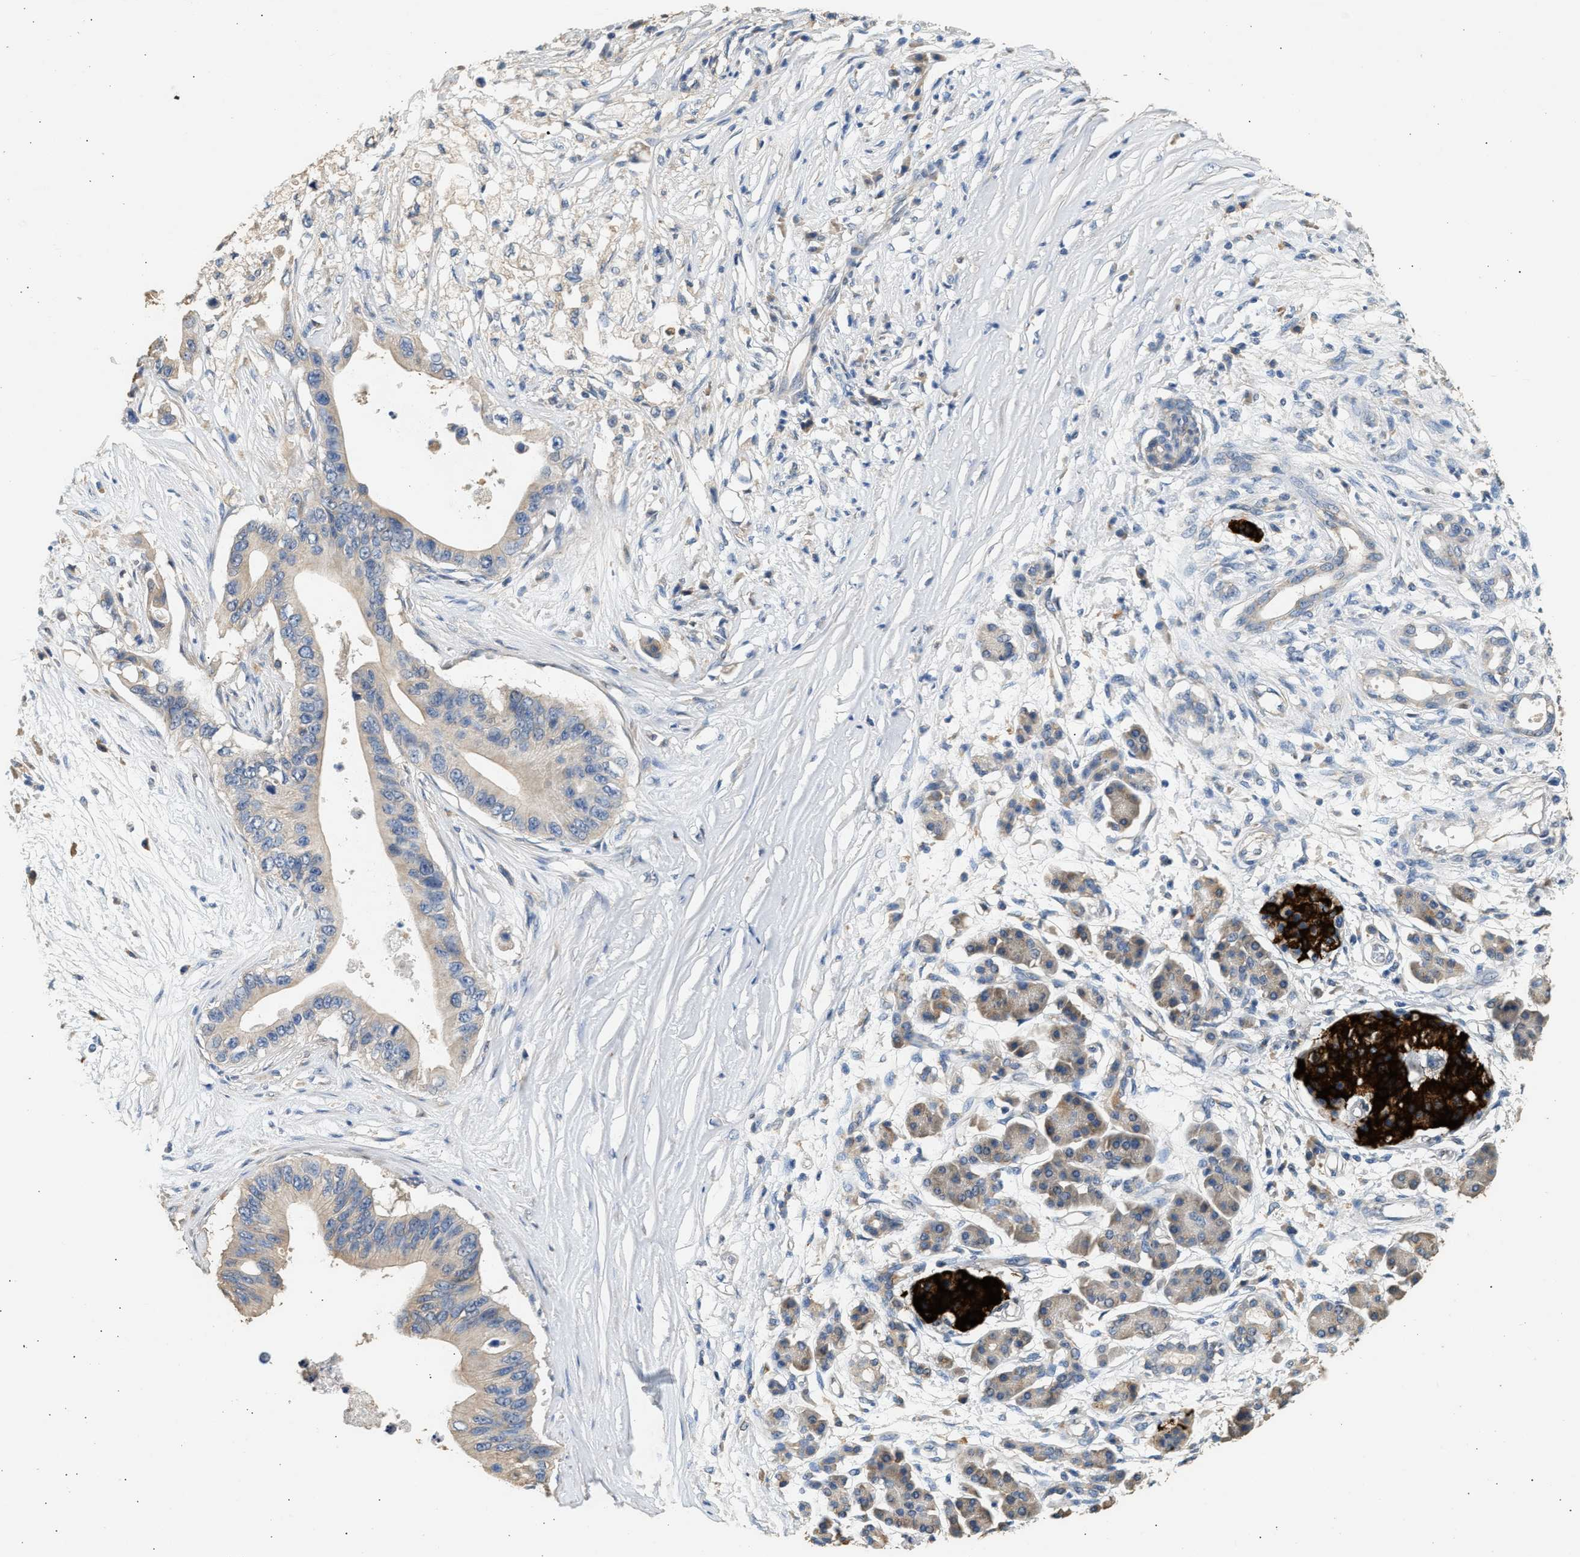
{"staining": {"intensity": "weak", "quantity": "<25%", "location": "cytoplasmic/membranous"}, "tissue": "pancreatic cancer", "cell_type": "Tumor cells", "image_type": "cancer", "snomed": [{"axis": "morphology", "description": "Adenocarcinoma, NOS"}, {"axis": "topography", "description": "Pancreas"}], "caption": "High power microscopy micrograph of an immunohistochemistry (IHC) photomicrograph of adenocarcinoma (pancreatic), revealing no significant positivity in tumor cells.", "gene": "WDR31", "patient": {"sex": "male", "age": 77}}